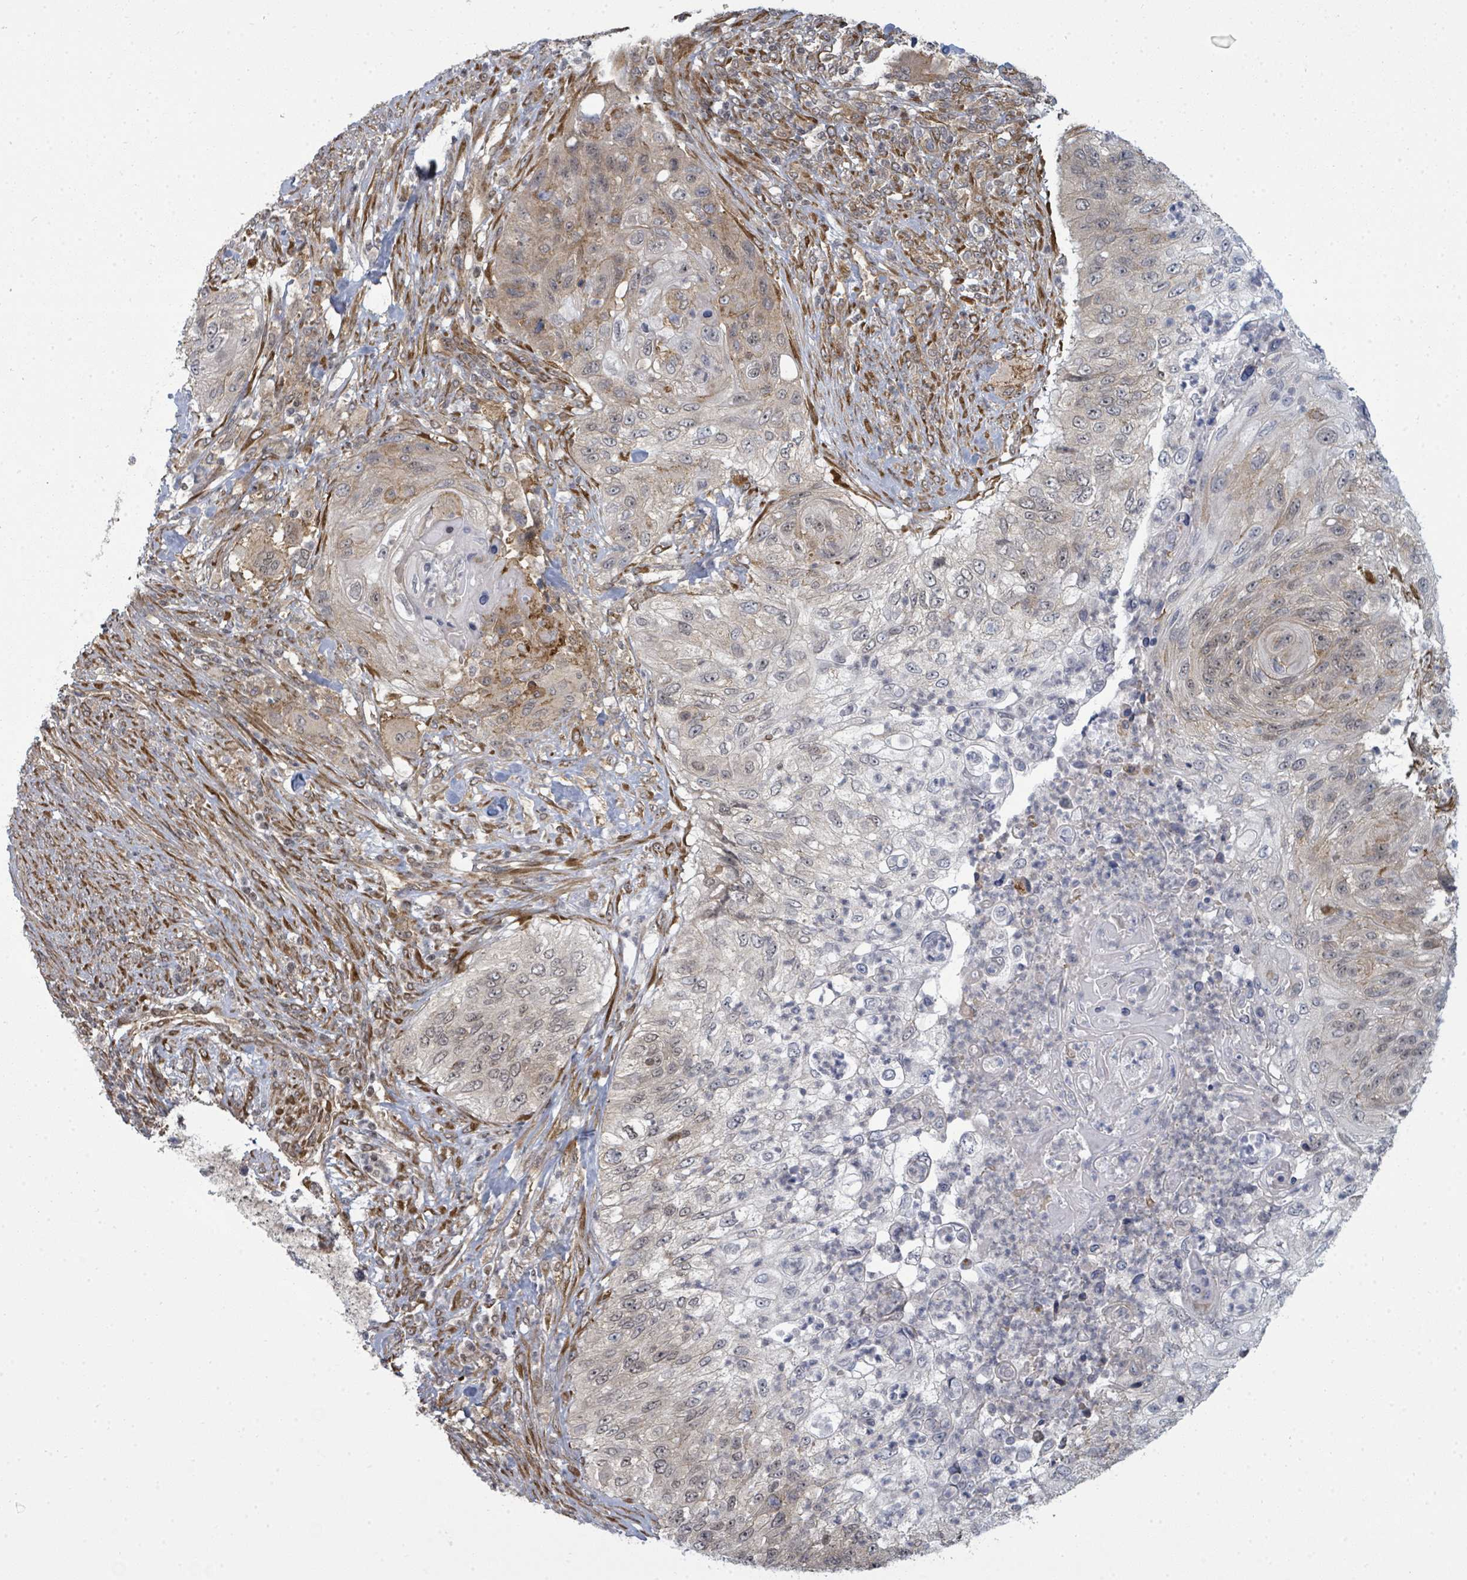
{"staining": {"intensity": "weak", "quantity": "<25%", "location": "cytoplasmic/membranous"}, "tissue": "urothelial cancer", "cell_type": "Tumor cells", "image_type": "cancer", "snomed": [{"axis": "morphology", "description": "Urothelial carcinoma, High grade"}, {"axis": "topography", "description": "Urinary bladder"}], "caption": "High magnification brightfield microscopy of urothelial cancer stained with DAB (3,3'-diaminobenzidine) (brown) and counterstained with hematoxylin (blue): tumor cells show no significant positivity.", "gene": "PSMG2", "patient": {"sex": "female", "age": 60}}